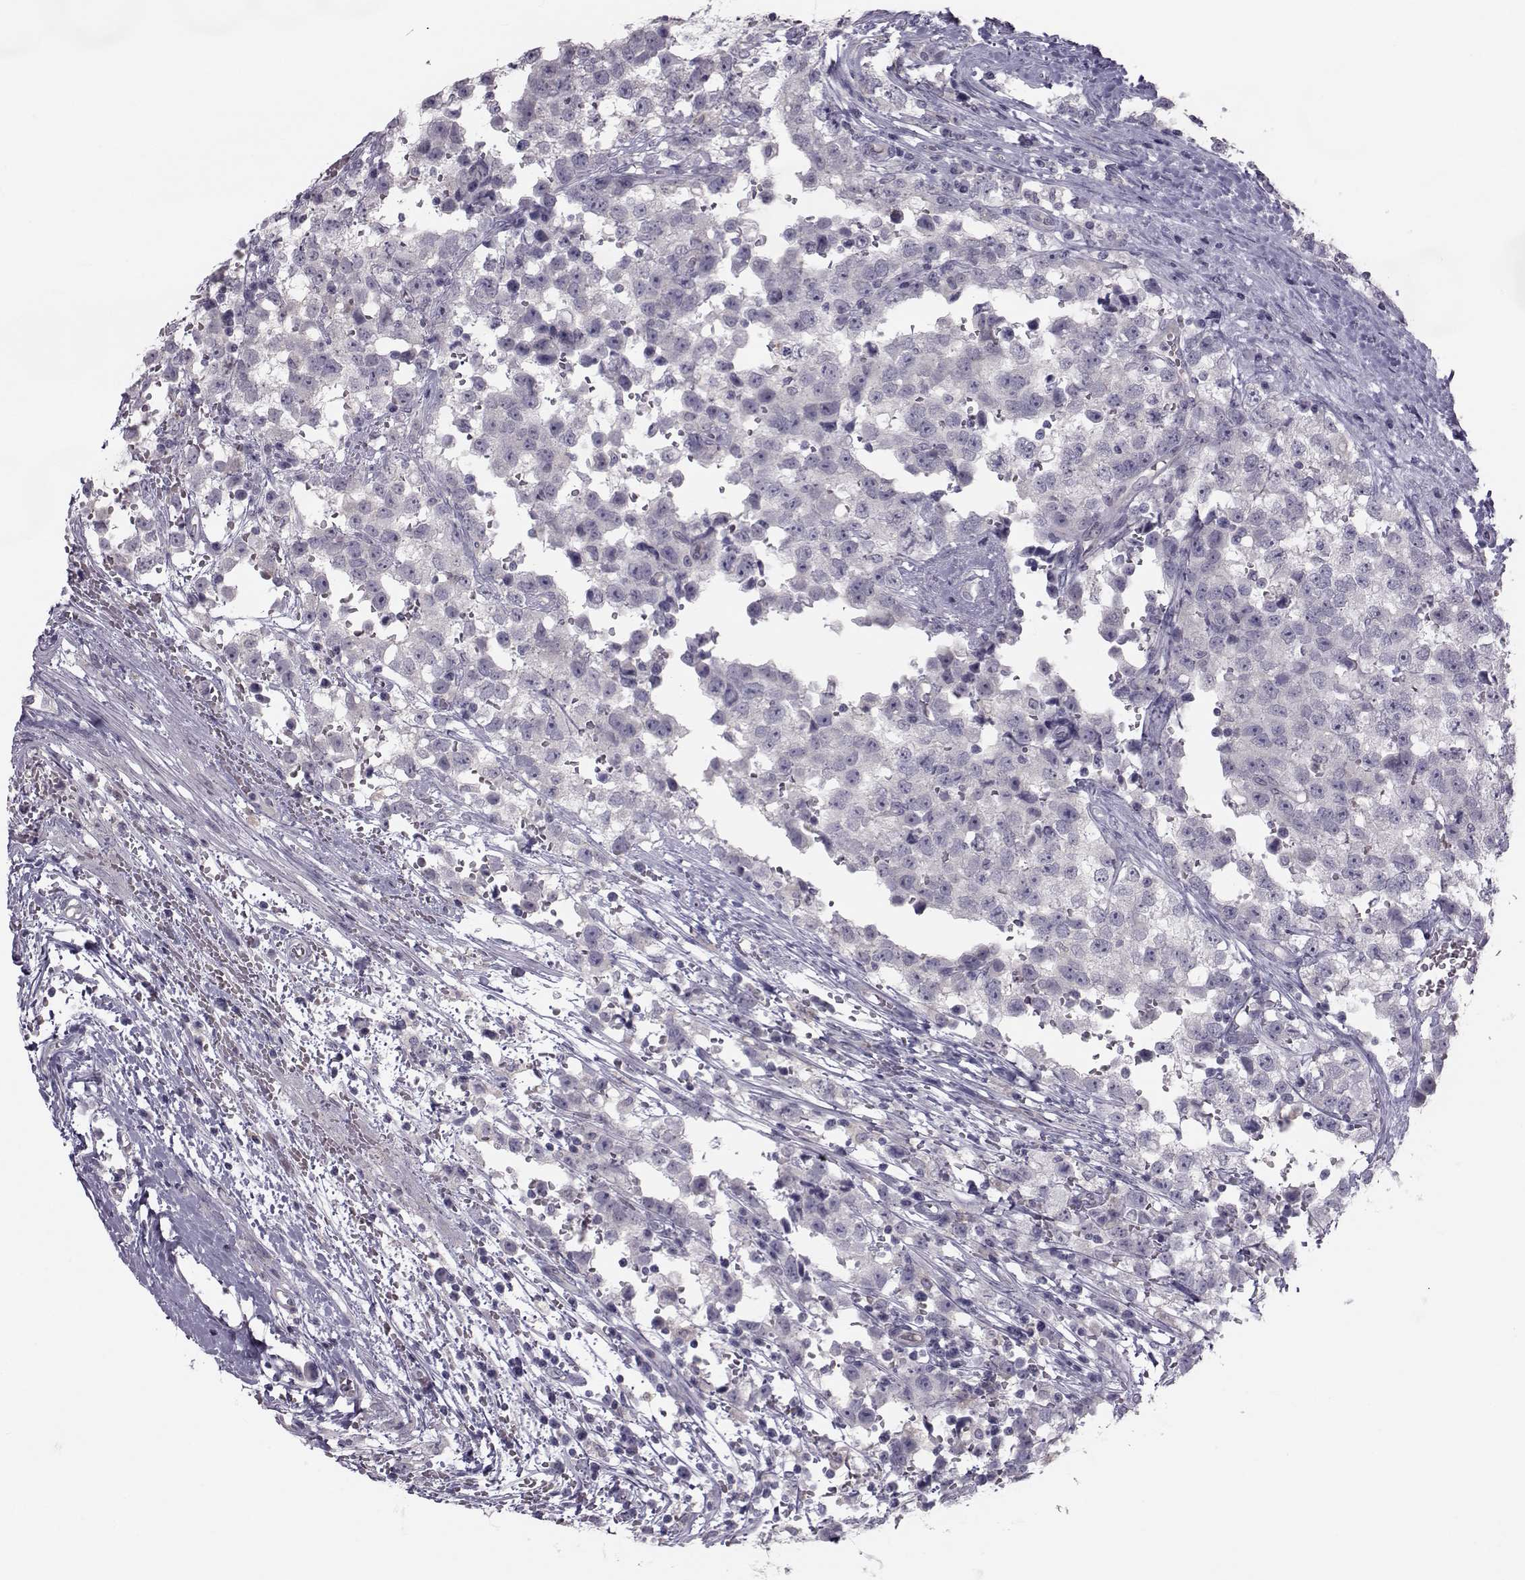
{"staining": {"intensity": "negative", "quantity": "none", "location": "none"}, "tissue": "testis cancer", "cell_type": "Tumor cells", "image_type": "cancer", "snomed": [{"axis": "morphology", "description": "Seminoma, NOS"}, {"axis": "topography", "description": "Testis"}], "caption": "This is an immunohistochemistry (IHC) histopathology image of testis cancer (seminoma). There is no expression in tumor cells.", "gene": "GARIN3", "patient": {"sex": "male", "age": 34}}